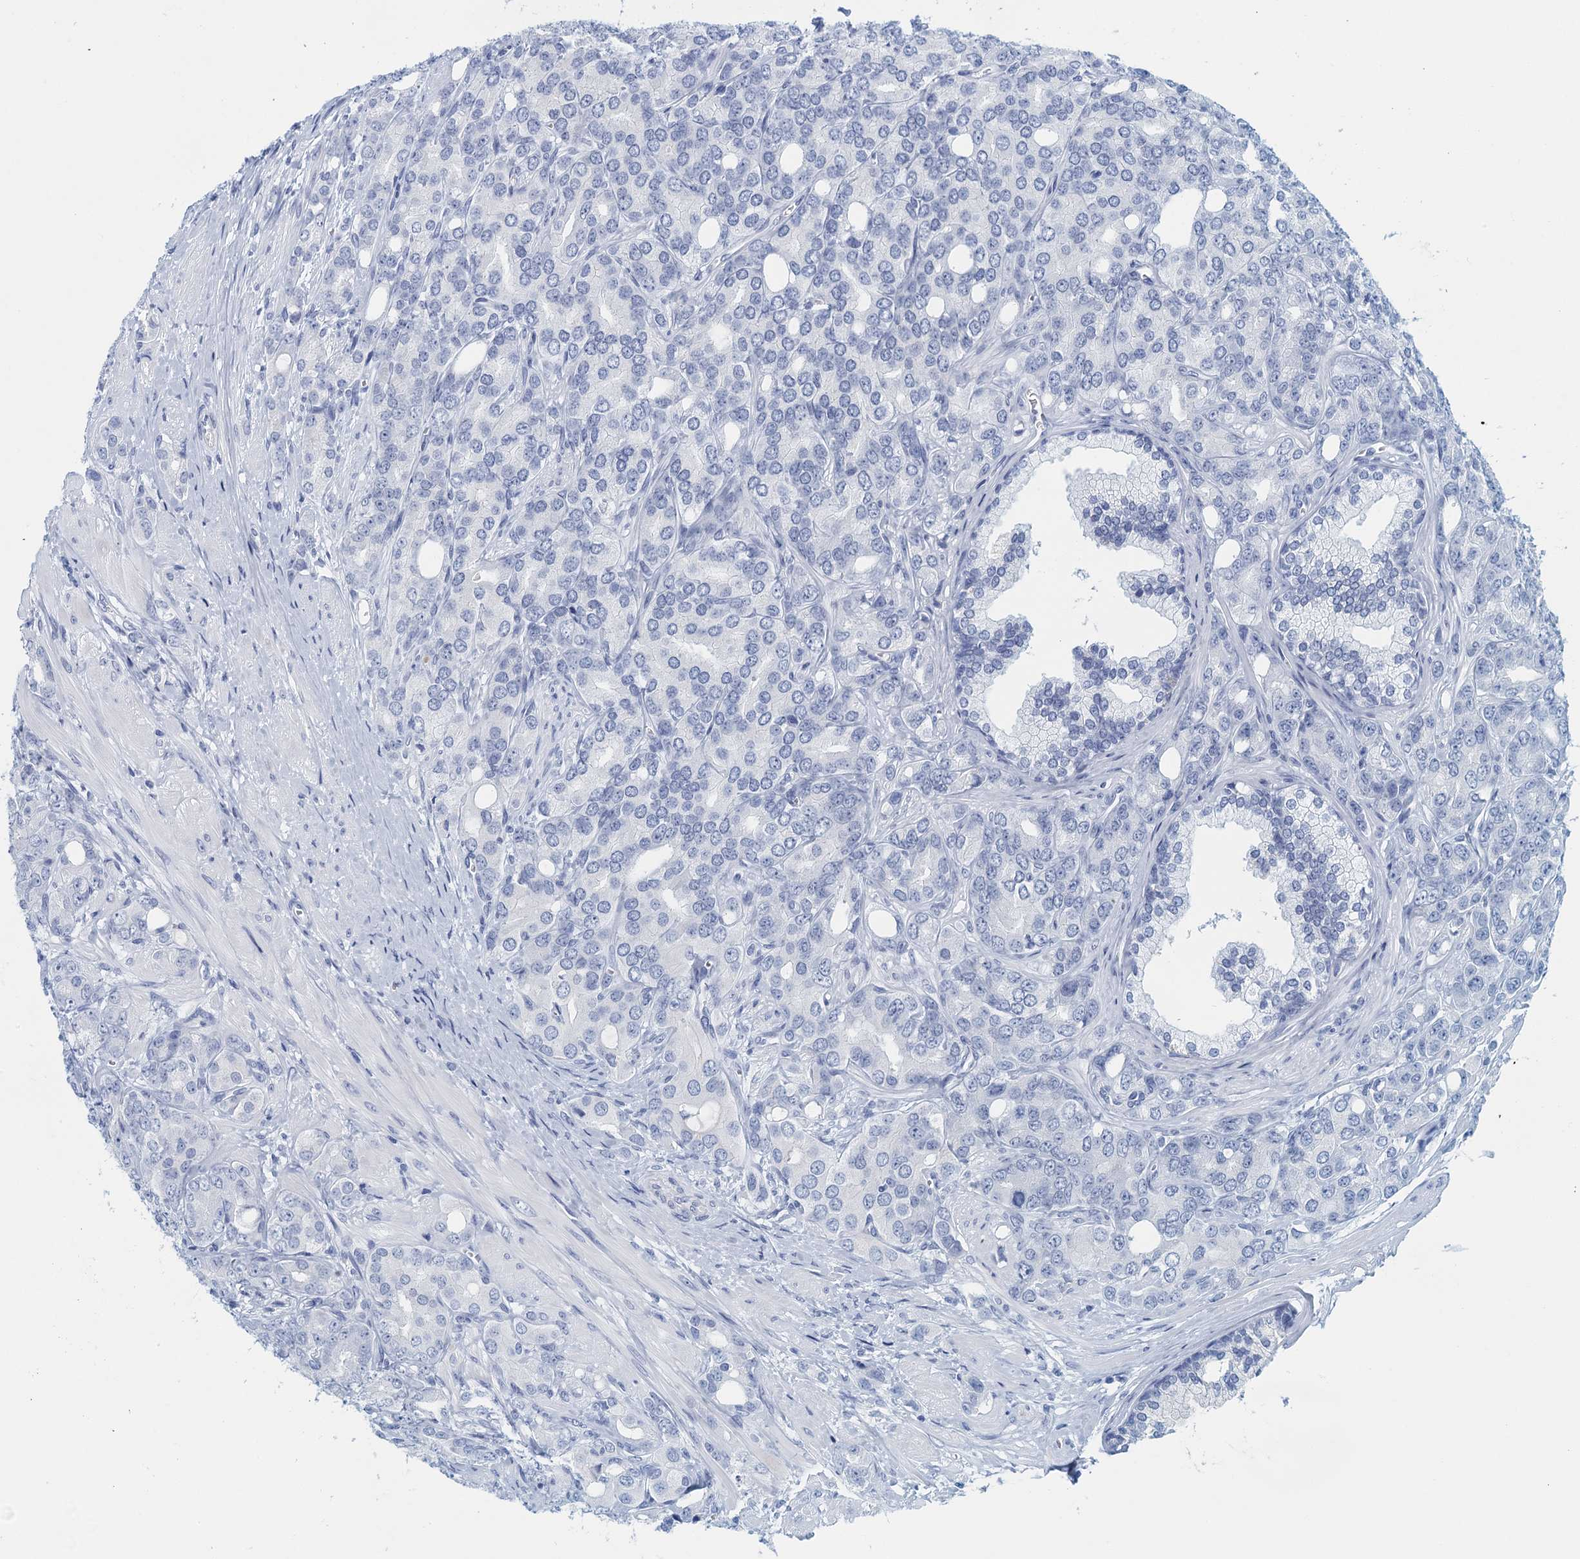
{"staining": {"intensity": "negative", "quantity": "none", "location": "none"}, "tissue": "prostate cancer", "cell_type": "Tumor cells", "image_type": "cancer", "snomed": [{"axis": "morphology", "description": "Adenocarcinoma, High grade"}, {"axis": "topography", "description": "Prostate"}], "caption": "Photomicrograph shows no protein staining in tumor cells of prostate cancer (adenocarcinoma (high-grade)) tissue.", "gene": "CYP51A1", "patient": {"sex": "male", "age": 62}}